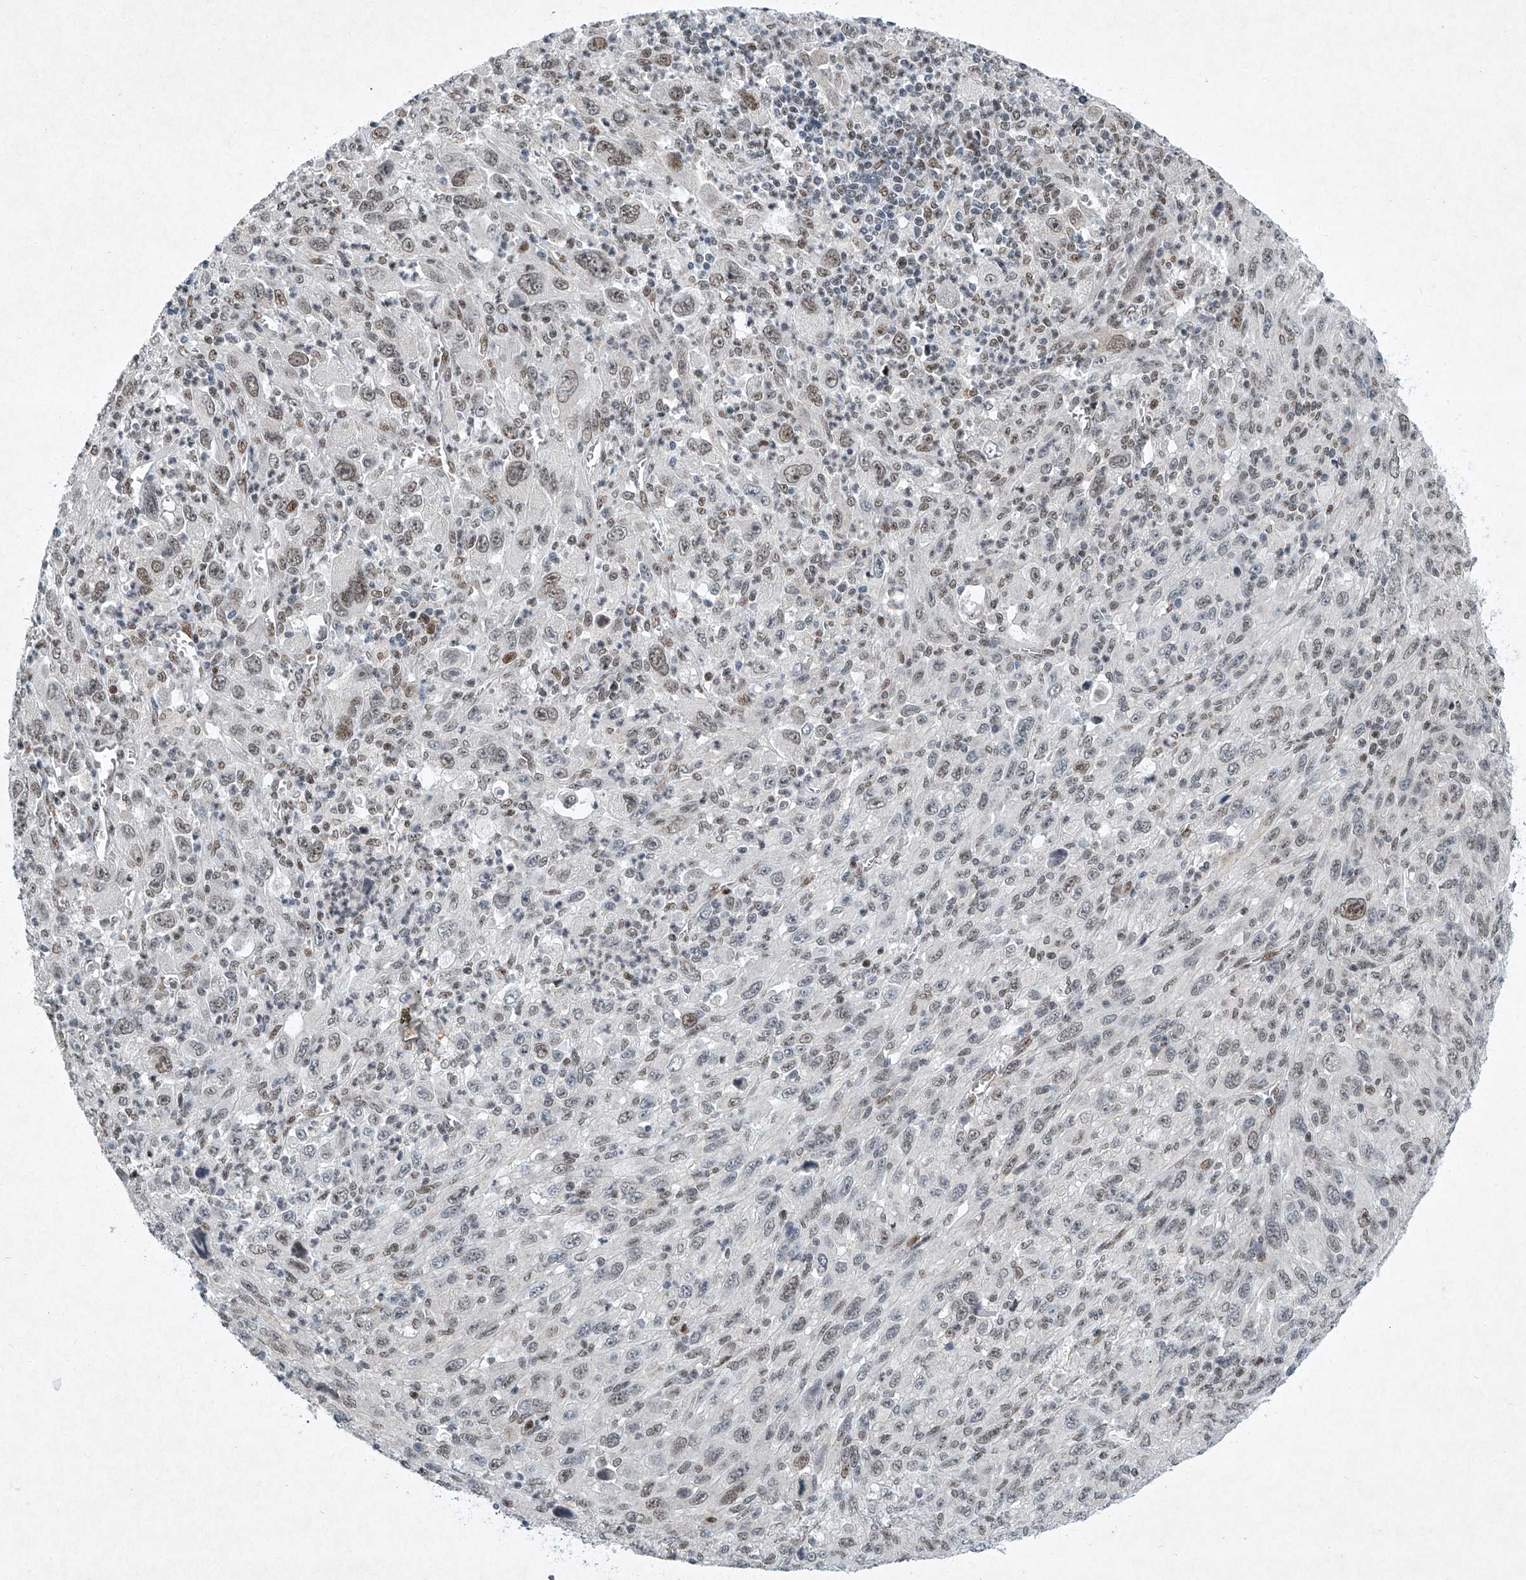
{"staining": {"intensity": "moderate", "quantity": "25%-75%", "location": "nuclear"}, "tissue": "melanoma", "cell_type": "Tumor cells", "image_type": "cancer", "snomed": [{"axis": "morphology", "description": "Malignant melanoma, Metastatic site"}, {"axis": "topography", "description": "Skin"}], "caption": "Immunohistochemistry of melanoma demonstrates medium levels of moderate nuclear positivity in about 25%-75% of tumor cells.", "gene": "TFDP1", "patient": {"sex": "female", "age": 56}}